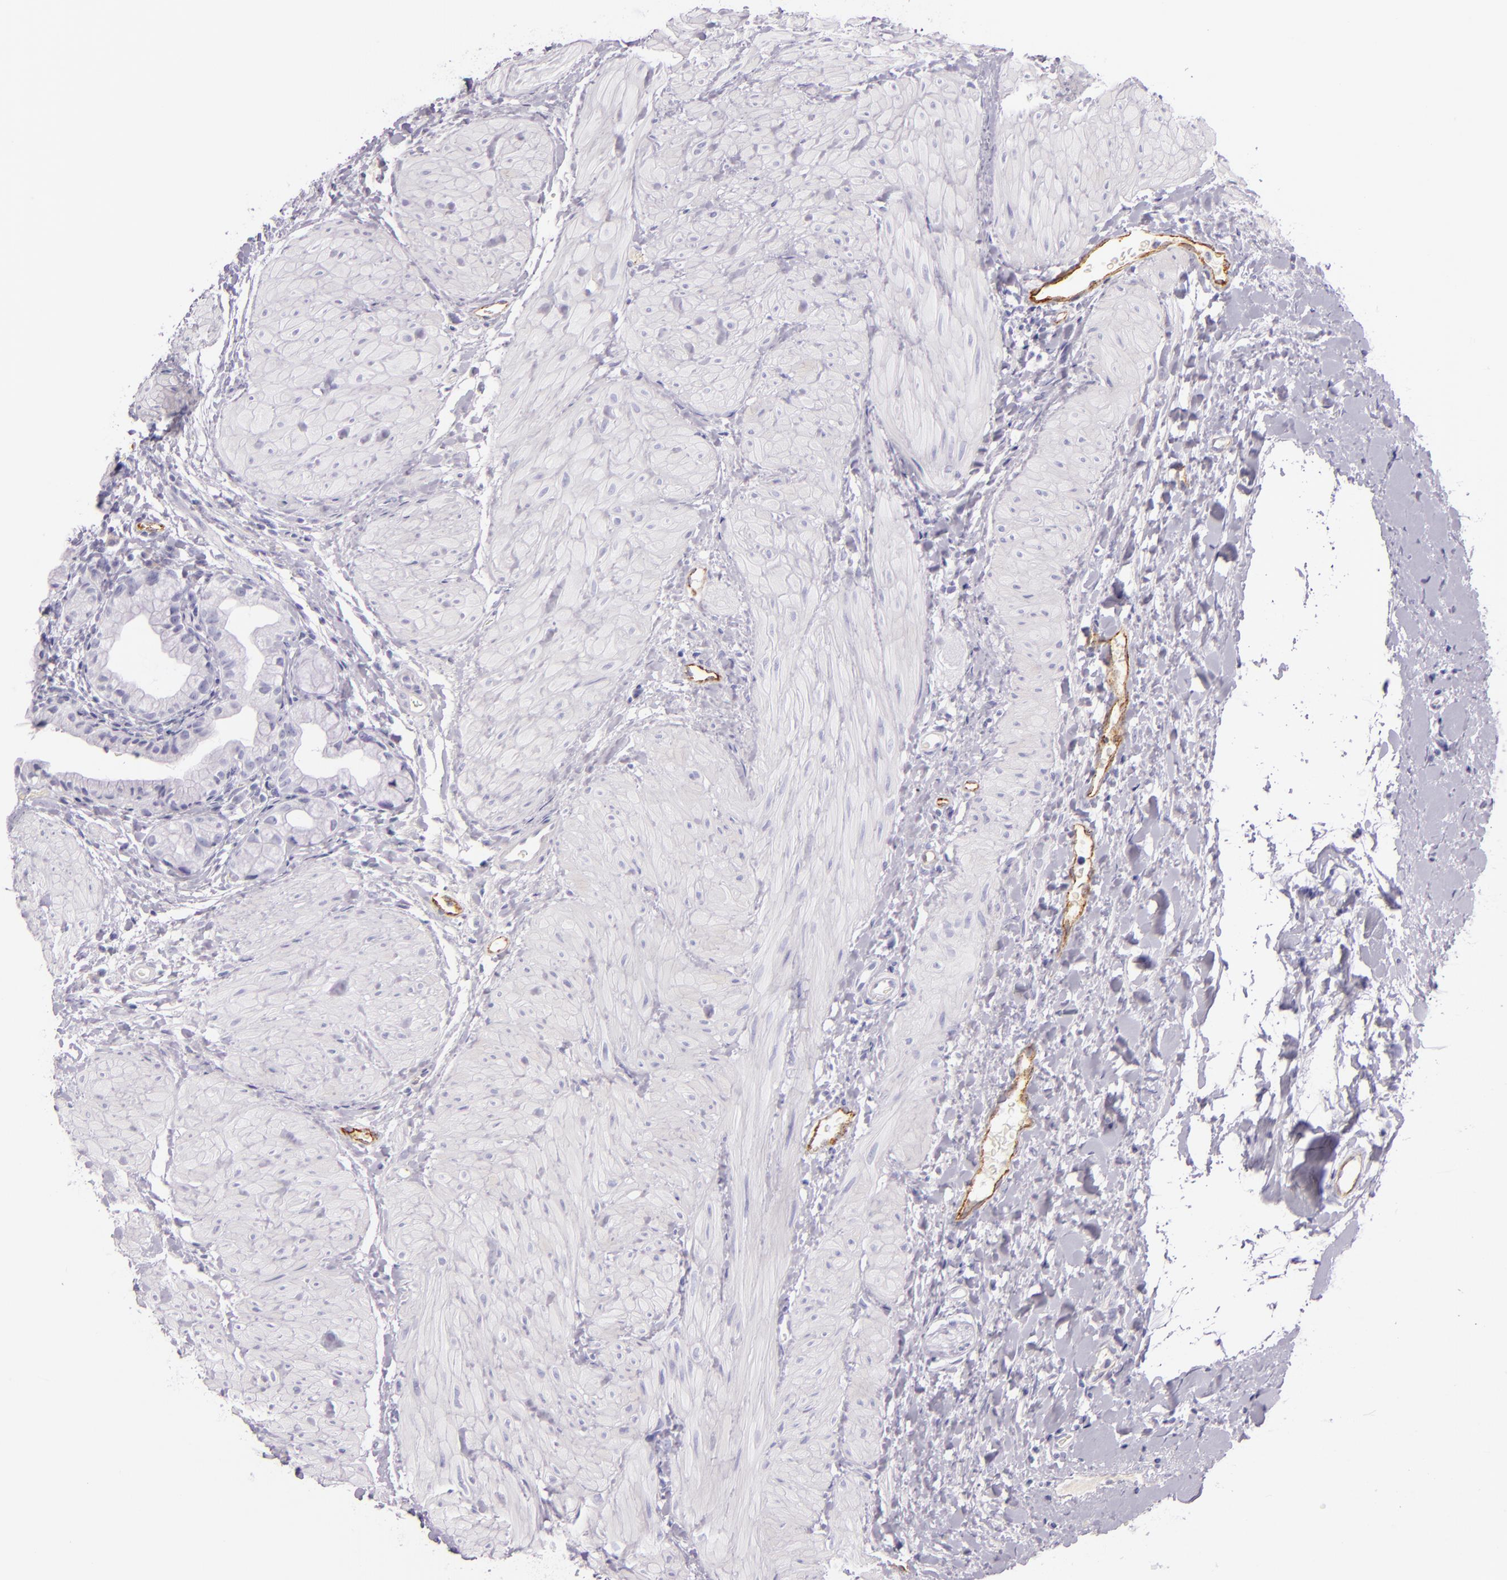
{"staining": {"intensity": "negative", "quantity": "none", "location": "none"}, "tissue": "gallbladder", "cell_type": "Glandular cells", "image_type": "normal", "snomed": [{"axis": "morphology", "description": "Normal tissue, NOS"}, {"axis": "morphology", "description": "Inflammation, NOS"}, {"axis": "topography", "description": "Gallbladder"}], "caption": "High power microscopy histopathology image of an immunohistochemistry image of benign gallbladder, revealing no significant staining in glandular cells.", "gene": "SELP", "patient": {"sex": "male", "age": 66}}